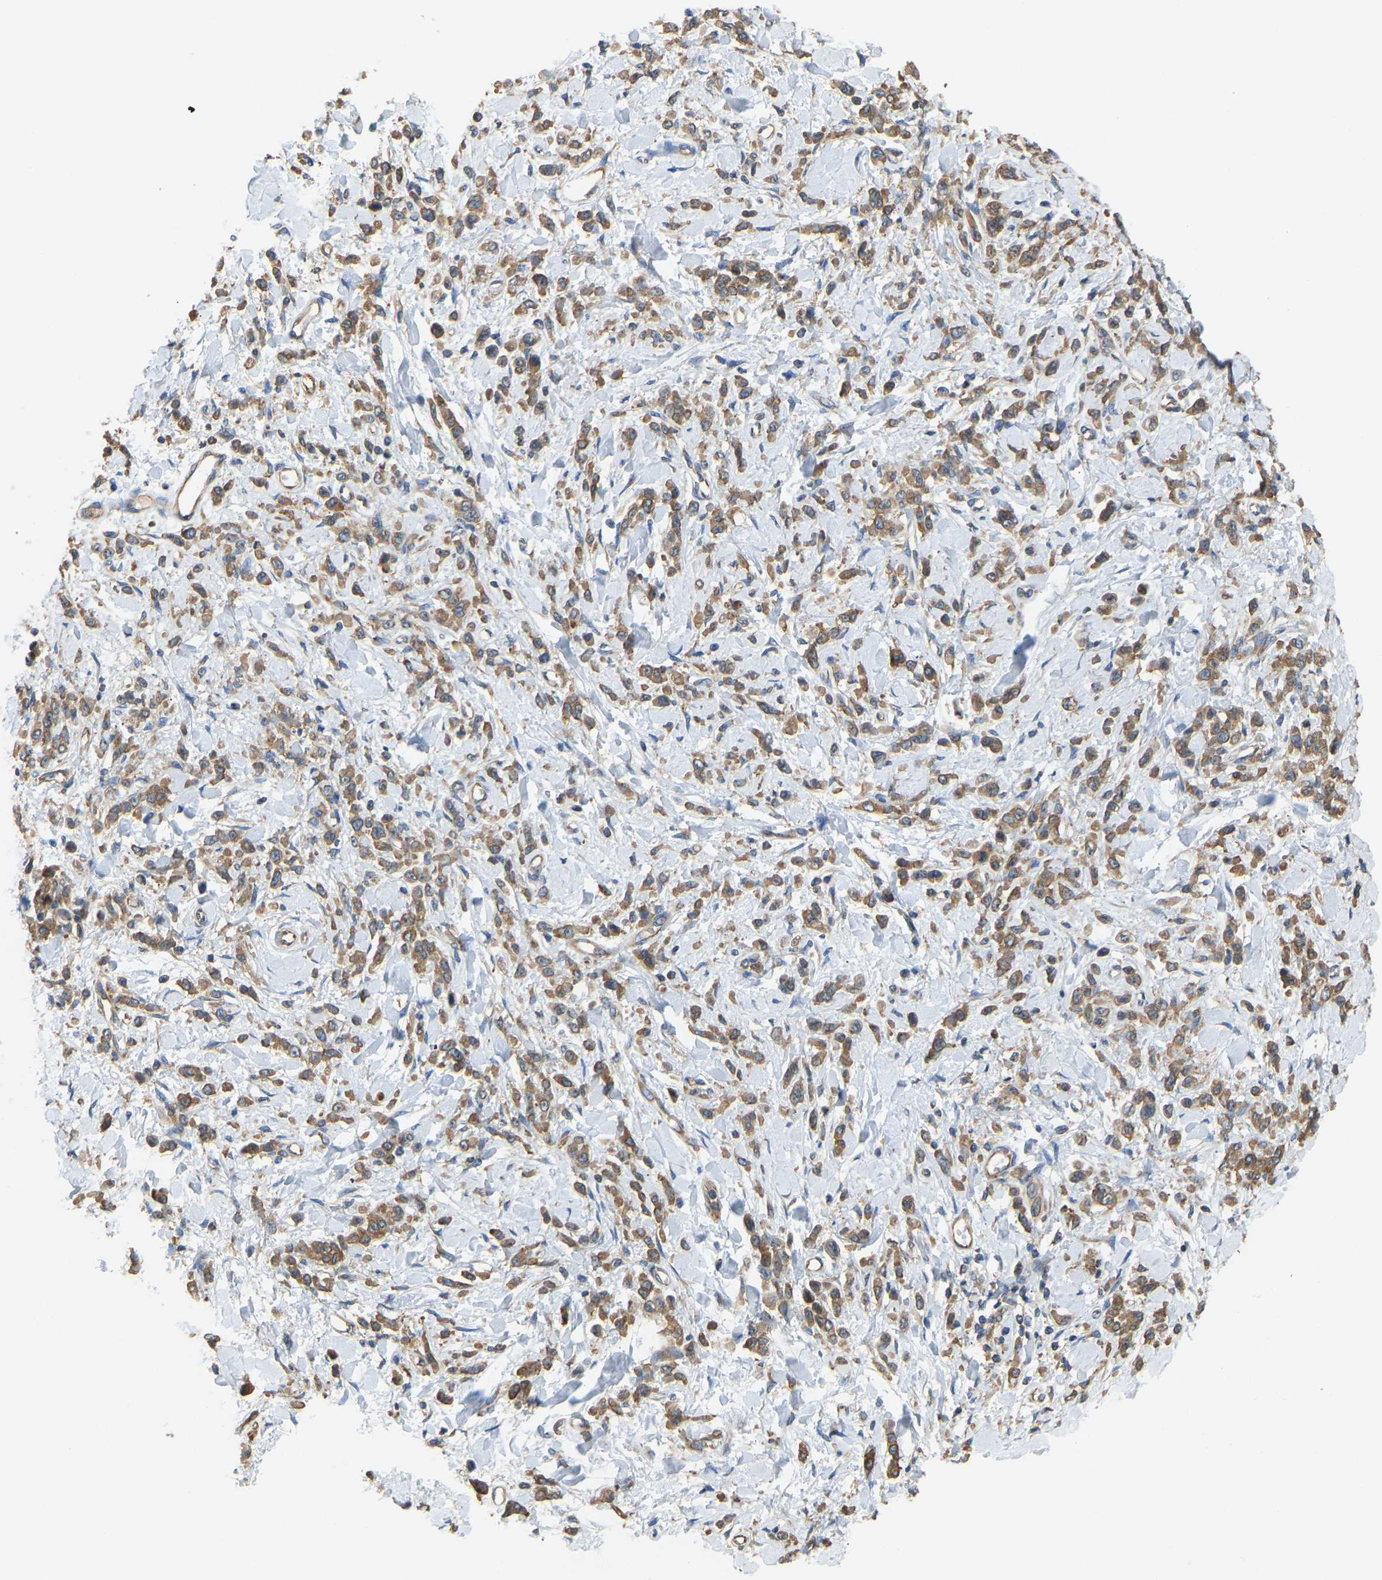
{"staining": {"intensity": "moderate", "quantity": ">75%", "location": "cytoplasmic/membranous"}, "tissue": "stomach cancer", "cell_type": "Tumor cells", "image_type": "cancer", "snomed": [{"axis": "morphology", "description": "Normal tissue, NOS"}, {"axis": "morphology", "description": "Adenocarcinoma, NOS"}, {"axis": "topography", "description": "Stomach"}], "caption": "Protein positivity by immunohistochemistry exhibits moderate cytoplasmic/membranous expression in approximately >75% of tumor cells in stomach cancer (adenocarcinoma). (brown staining indicates protein expression, while blue staining denotes nuclei).", "gene": "RPS6KB2", "patient": {"sex": "male", "age": 82}}